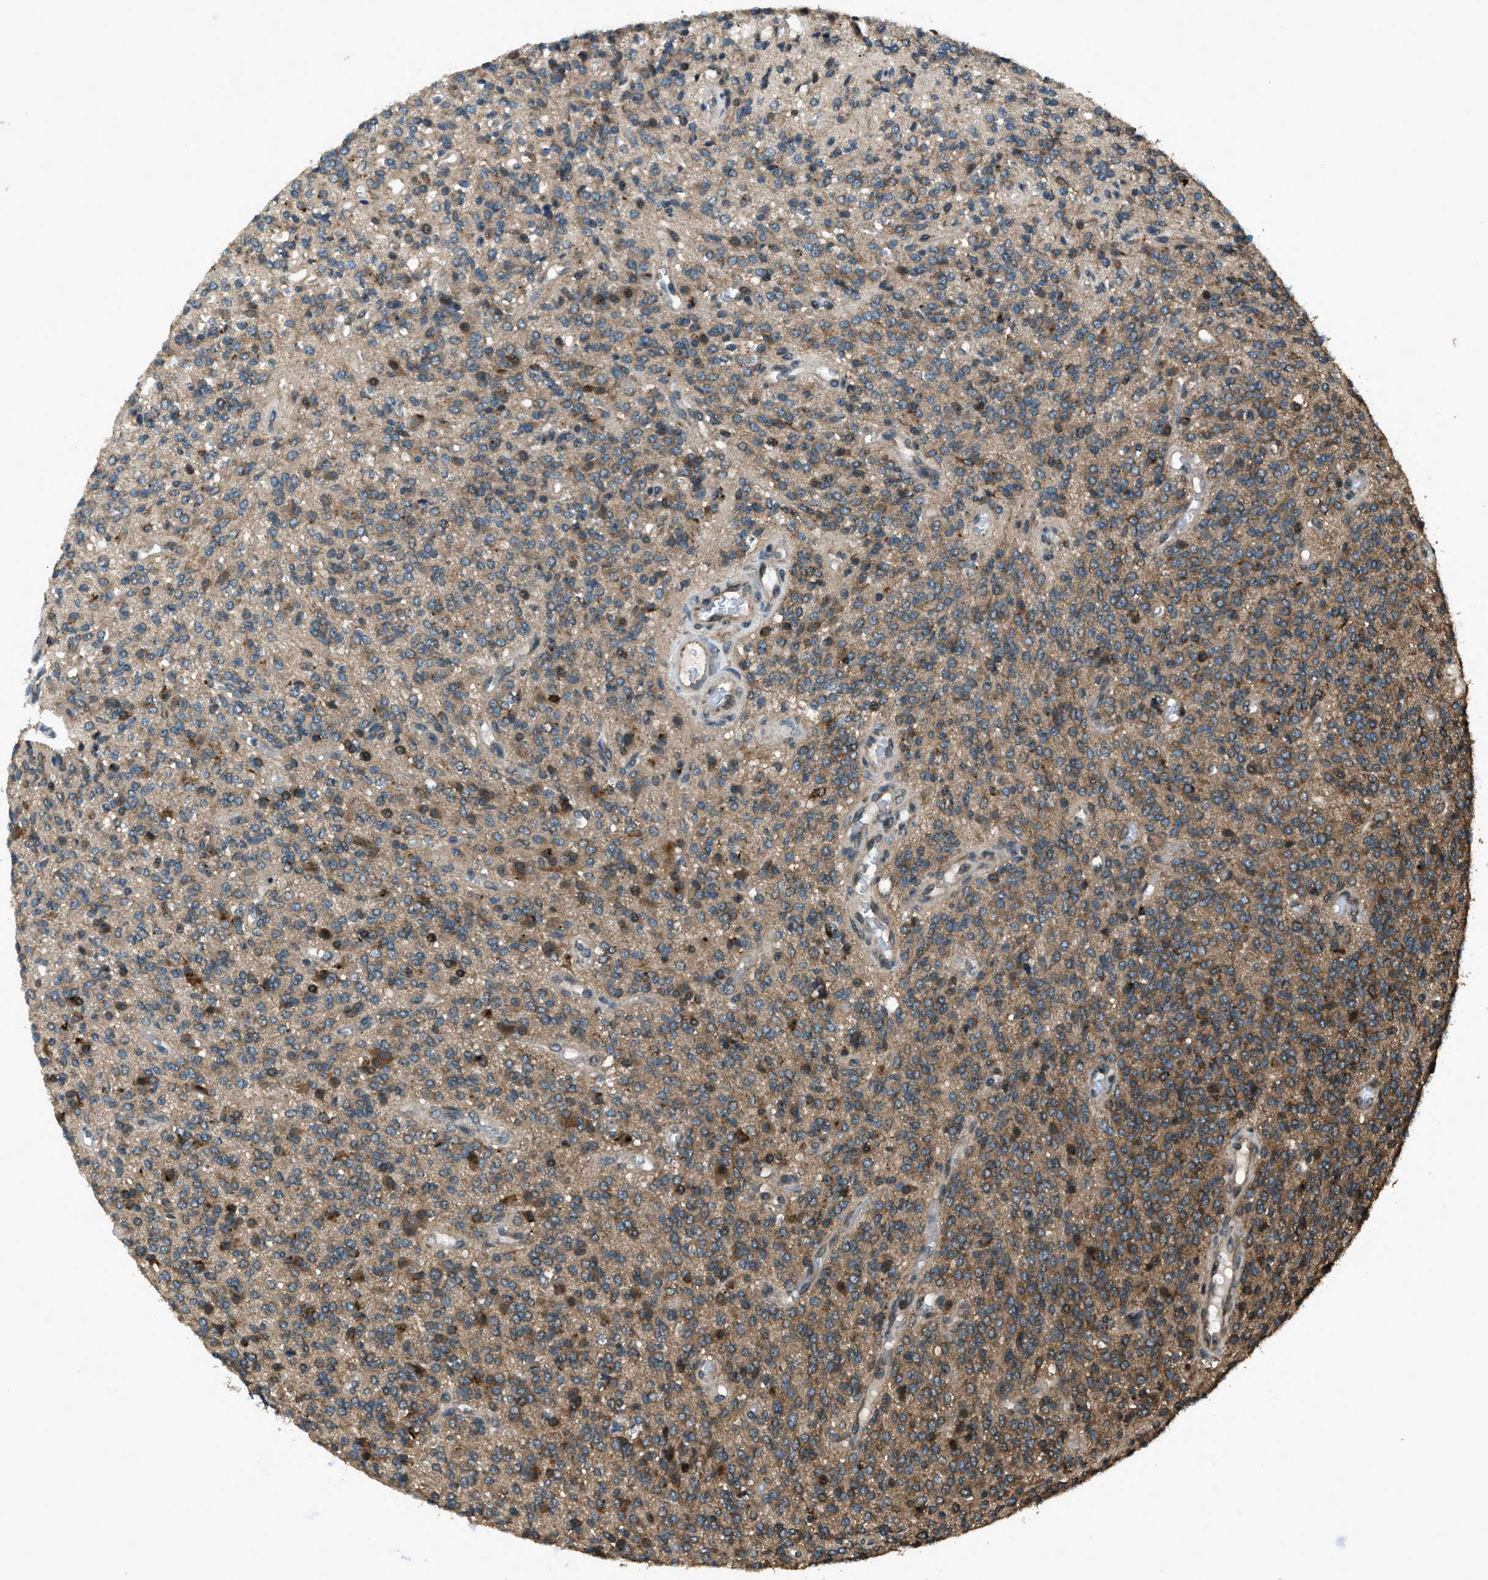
{"staining": {"intensity": "moderate", "quantity": "<25%", "location": "cytoplasmic/membranous"}, "tissue": "glioma", "cell_type": "Tumor cells", "image_type": "cancer", "snomed": [{"axis": "morphology", "description": "Glioma, malignant, High grade"}, {"axis": "topography", "description": "Brain"}], "caption": "Brown immunohistochemical staining in malignant glioma (high-grade) reveals moderate cytoplasmic/membranous expression in approximately <25% of tumor cells. (IHC, brightfield microscopy, high magnification).", "gene": "TRIM4", "patient": {"sex": "male", "age": 34}}